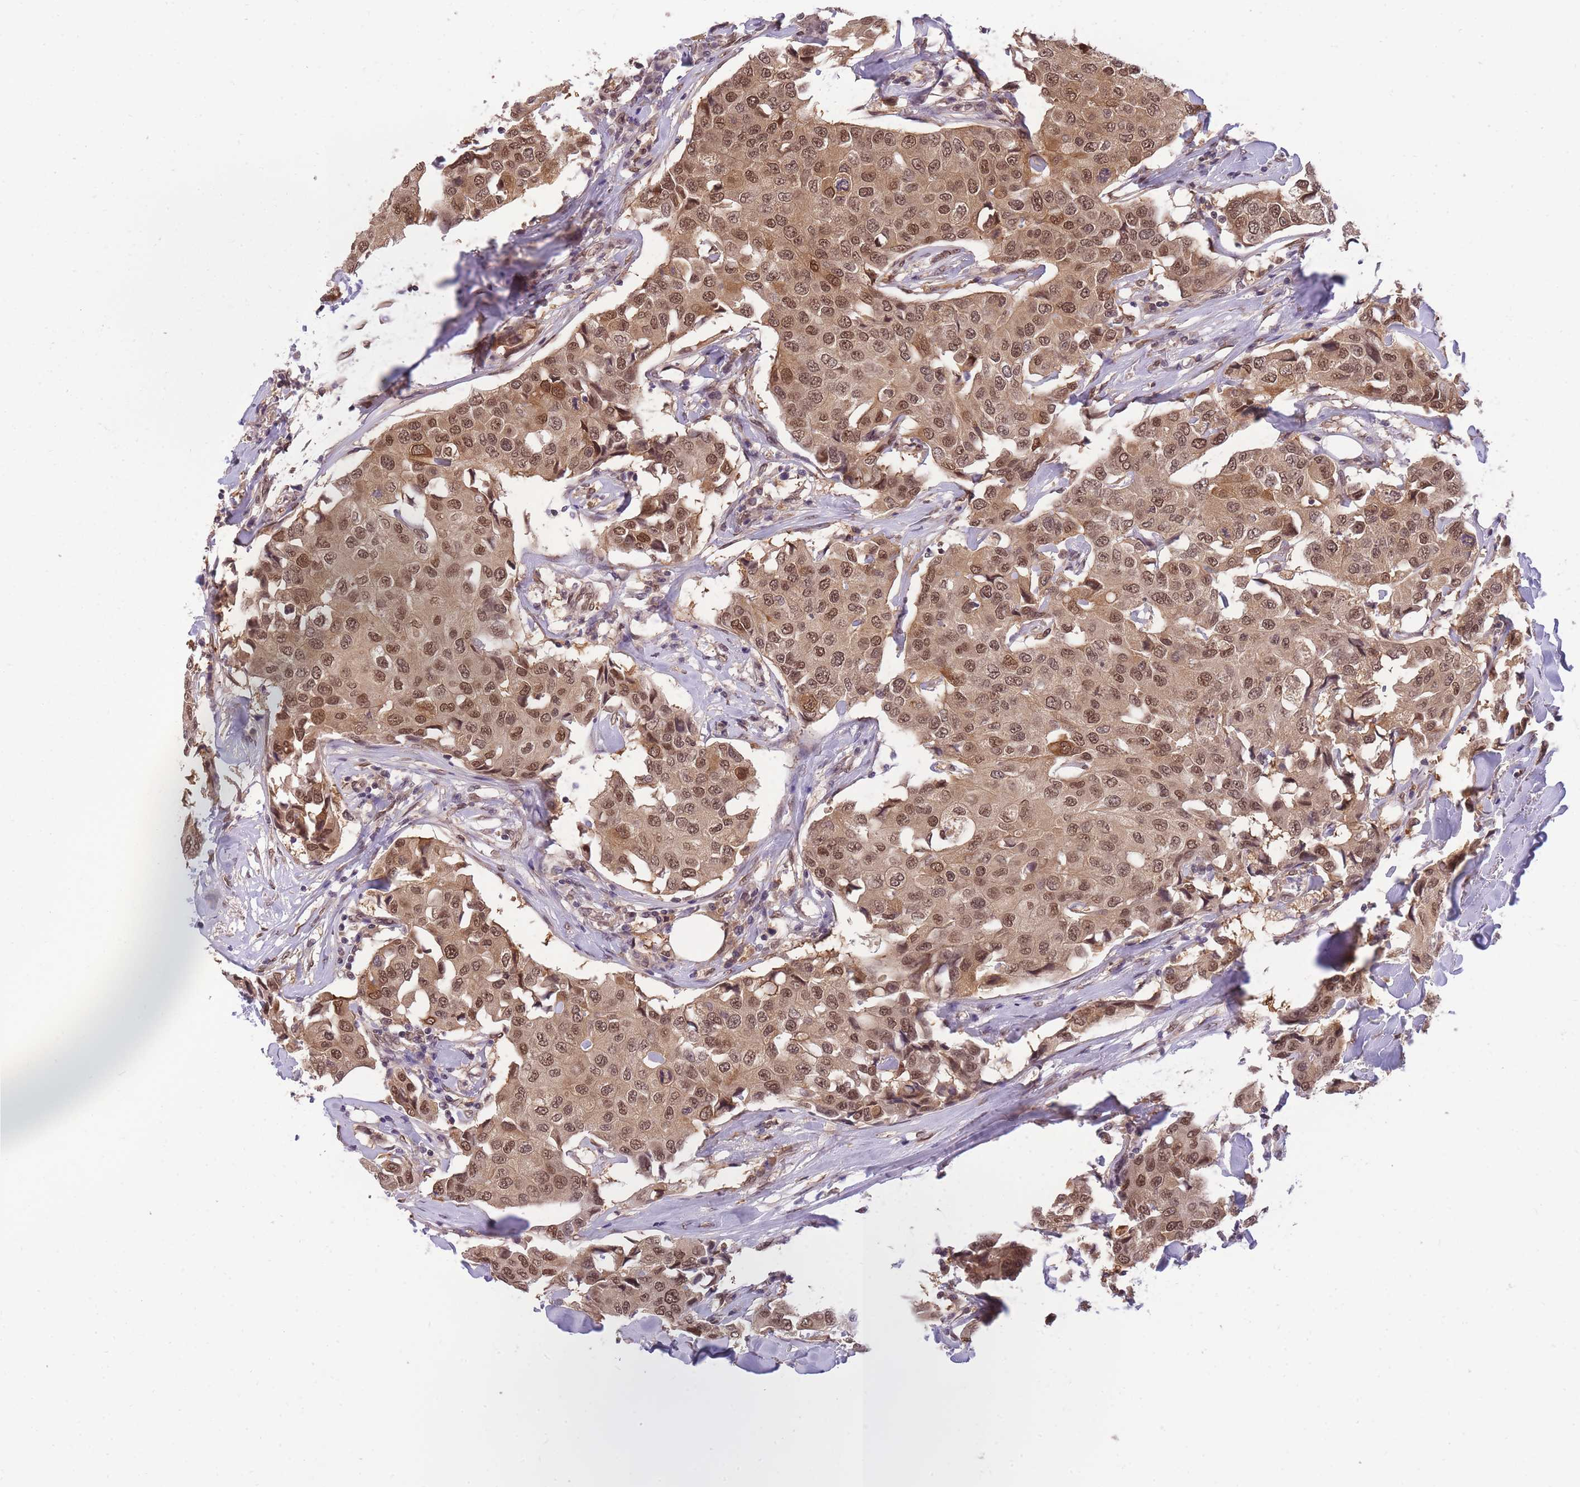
{"staining": {"intensity": "moderate", "quantity": ">75%", "location": "cytoplasmic/membranous,nuclear"}, "tissue": "breast cancer", "cell_type": "Tumor cells", "image_type": "cancer", "snomed": [{"axis": "morphology", "description": "Duct carcinoma"}, {"axis": "topography", "description": "Breast"}], "caption": "IHC of human breast cancer (intraductal carcinoma) displays medium levels of moderate cytoplasmic/membranous and nuclear staining in about >75% of tumor cells.", "gene": "CDIP1", "patient": {"sex": "female", "age": 80}}